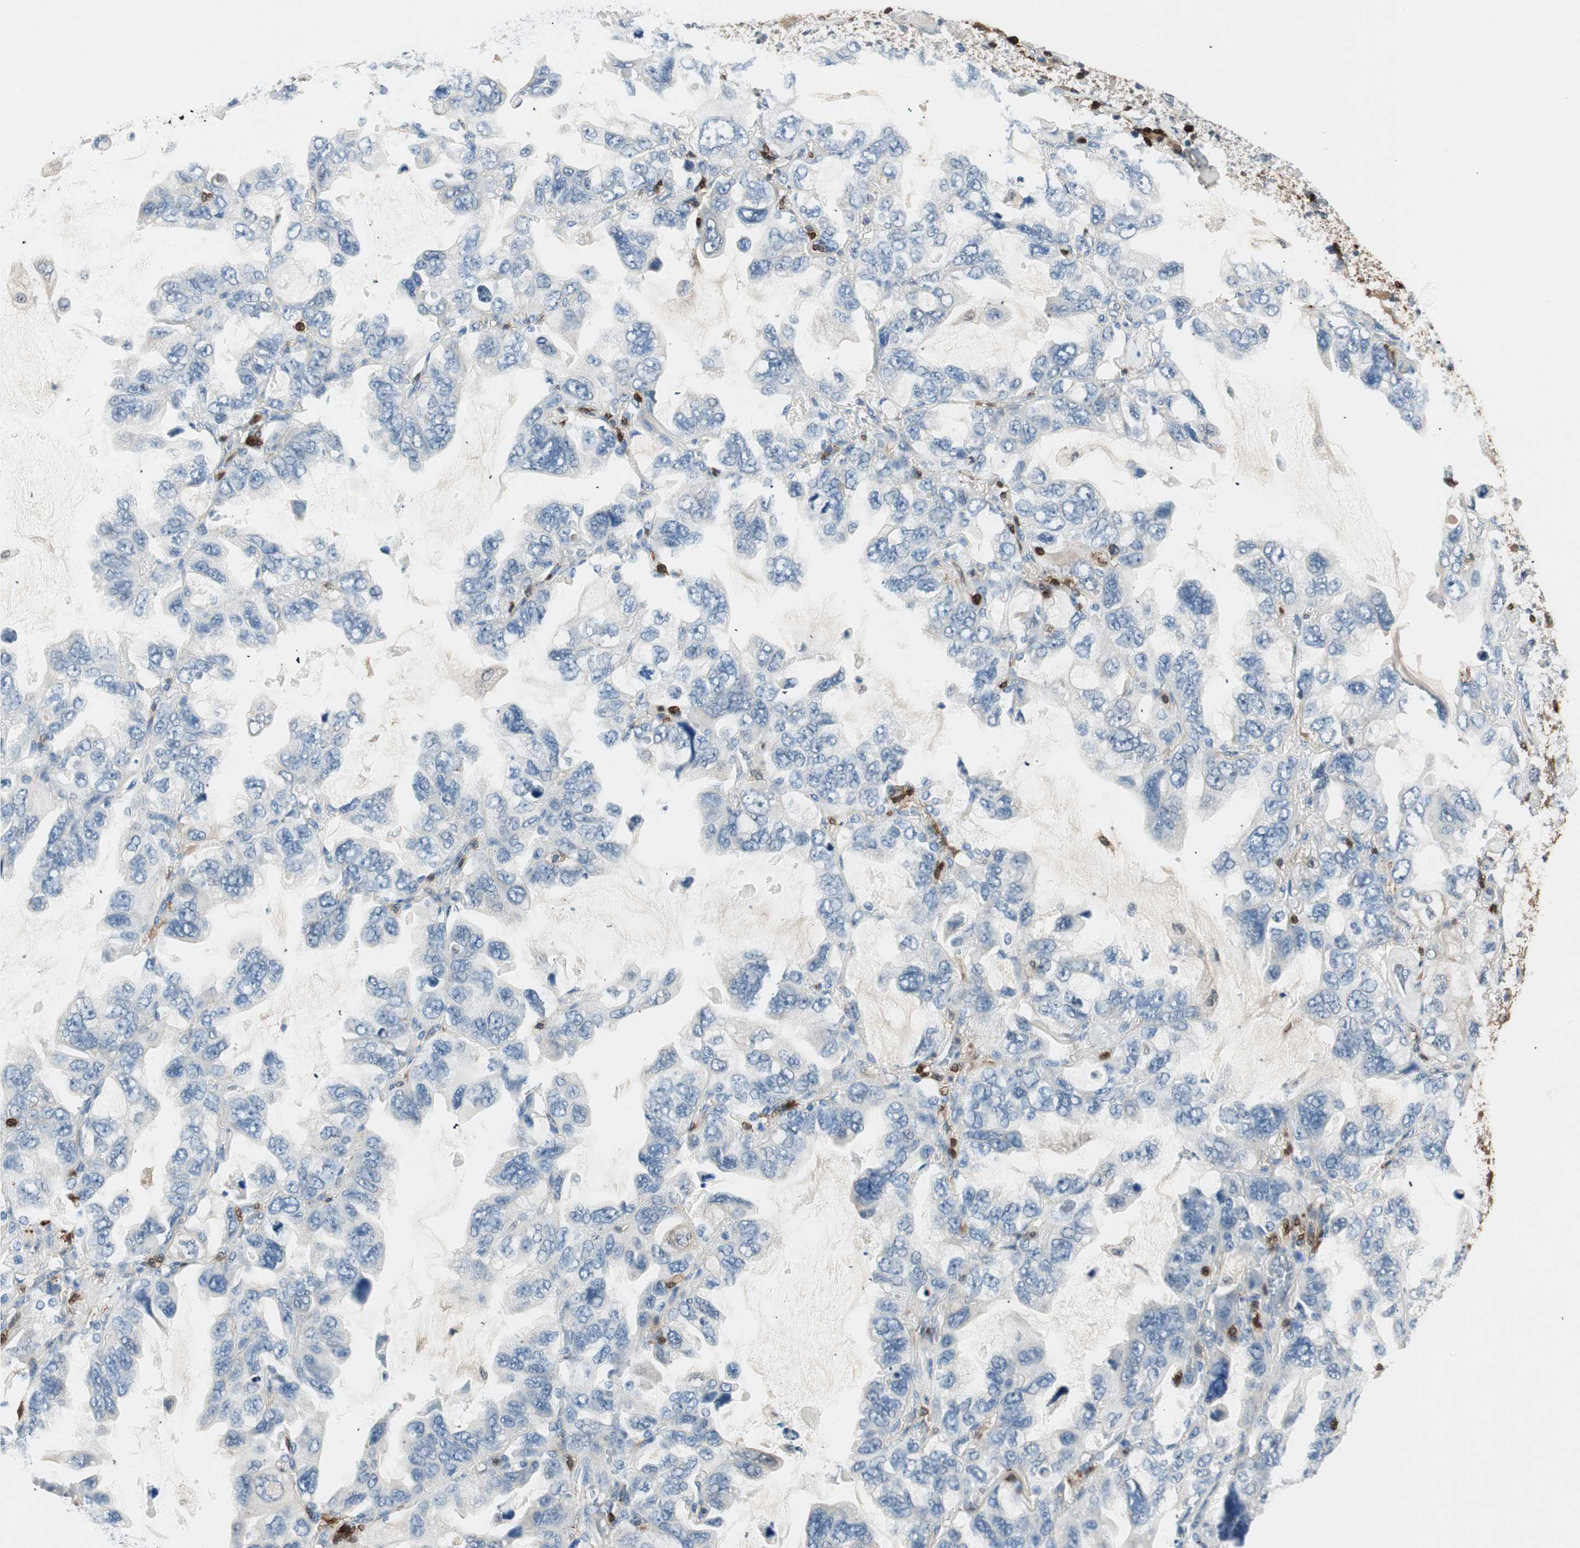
{"staining": {"intensity": "negative", "quantity": "none", "location": "none"}, "tissue": "lung cancer", "cell_type": "Tumor cells", "image_type": "cancer", "snomed": [{"axis": "morphology", "description": "Squamous cell carcinoma, NOS"}, {"axis": "topography", "description": "Lung"}], "caption": "Human lung cancer stained for a protein using IHC reveals no expression in tumor cells.", "gene": "COTL1", "patient": {"sex": "female", "age": 73}}